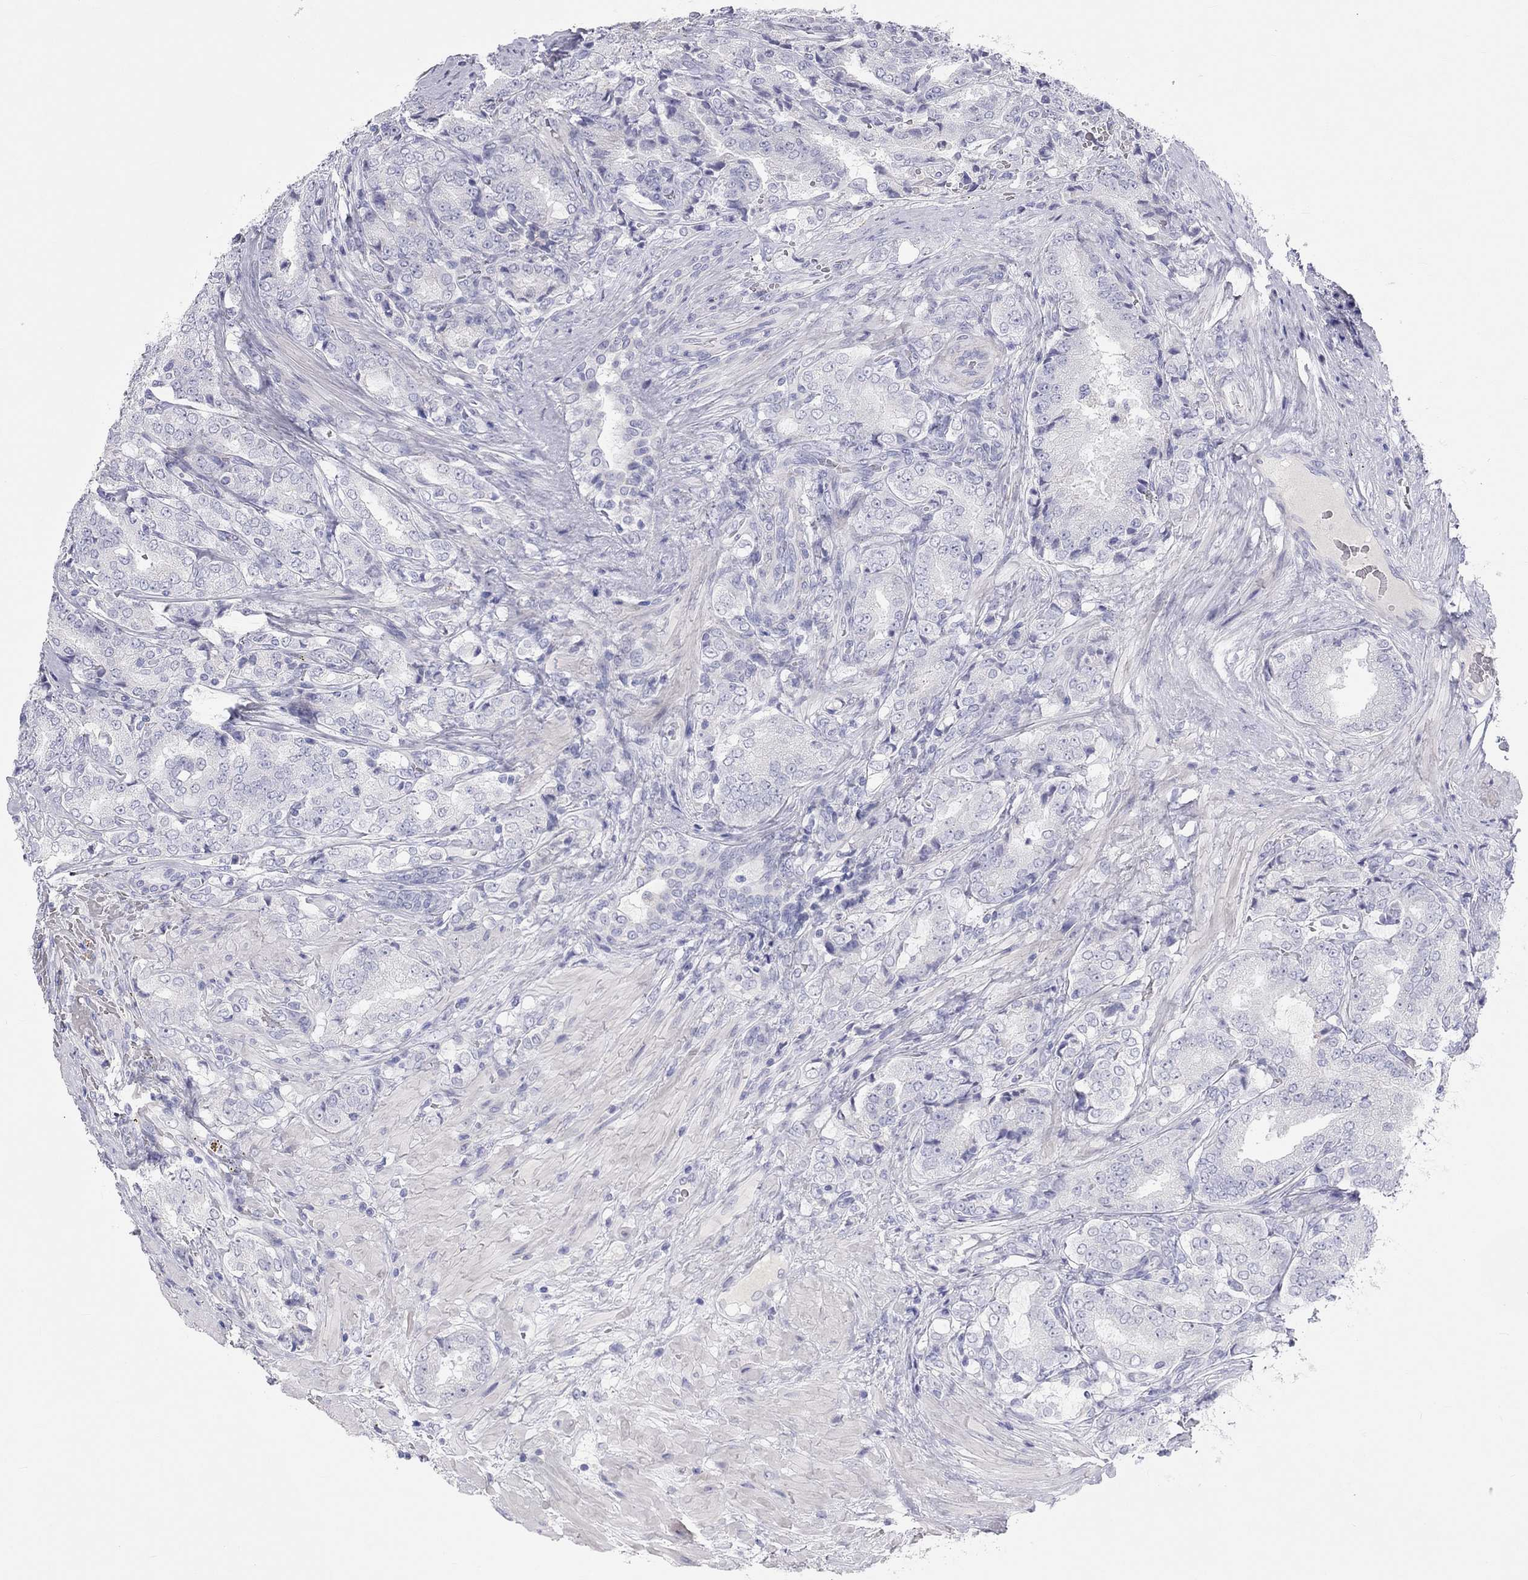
{"staining": {"intensity": "negative", "quantity": "none", "location": "none"}, "tissue": "prostate cancer", "cell_type": "Tumor cells", "image_type": "cancer", "snomed": [{"axis": "morphology", "description": "Adenocarcinoma, NOS"}, {"axis": "topography", "description": "Prostate"}], "caption": "DAB immunohistochemical staining of human prostate adenocarcinoma exhibits no significant positivity in tumor cells.", "gene": "PCDHGC5", "patient": {"sex": "male", "age": 65}}